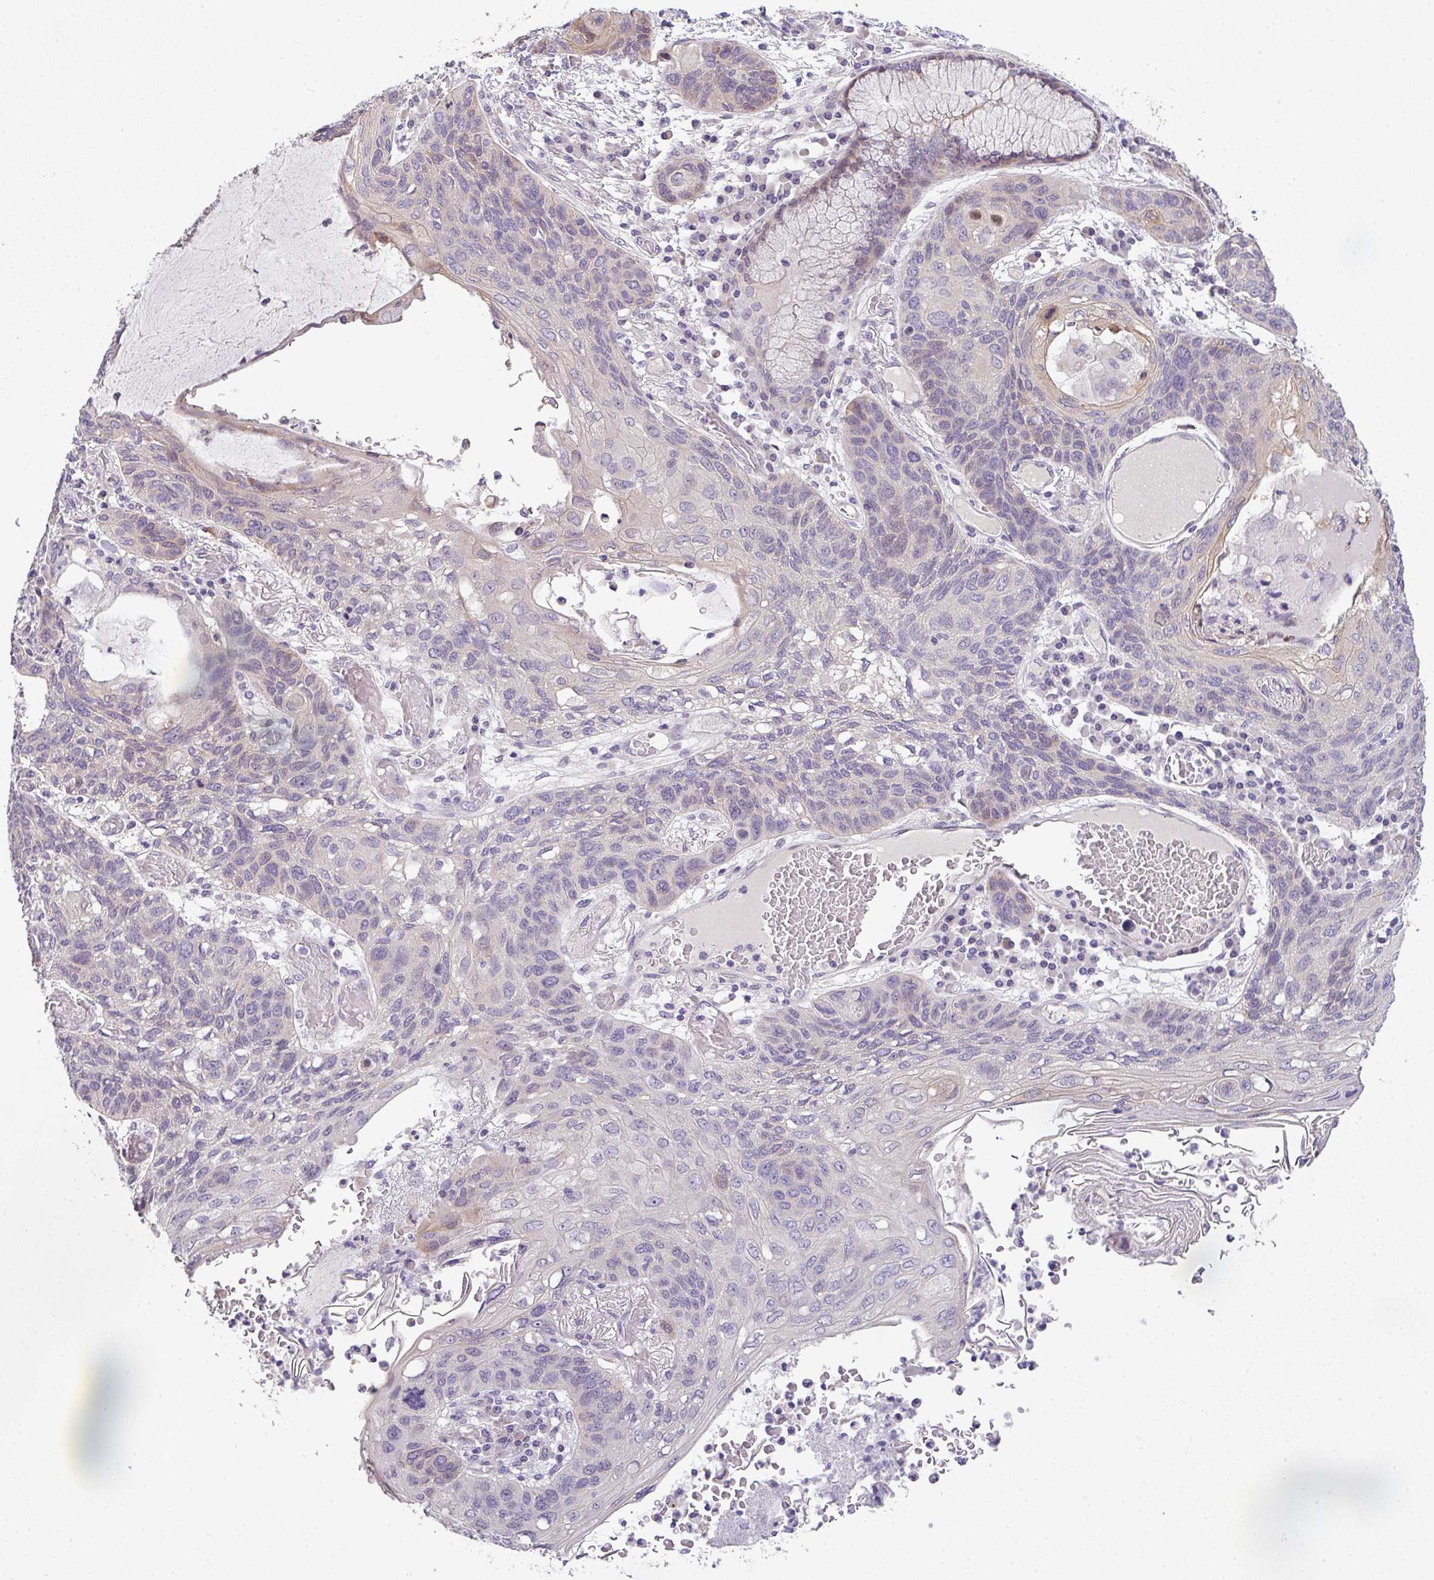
{"staining": {"intensity": "negative", "quantity": "none", "location": "none"}, "tissue": "lung cancer", "cell_type": "Tumor cells", "image_type": "cancer", "snomed": [{"axis": "morphology", "description": "Squamous cell carcinoma, NOS"}, {"axis": "morphology", "description": "Squamous cell carcinoma, metastatic, NOS"}, {"axis": "topography", "description": "Lymph node"}, {"axis": "topography", "description": "Lung"}], "caption": "Immunohistochemistry (IHC) image of lung squamous cell carcinoma stained for a protein (brown), which displays no staining in tumor cells.", "gene": "TNFRSF10A", "patient": {"sex": "male", "age": 41}}